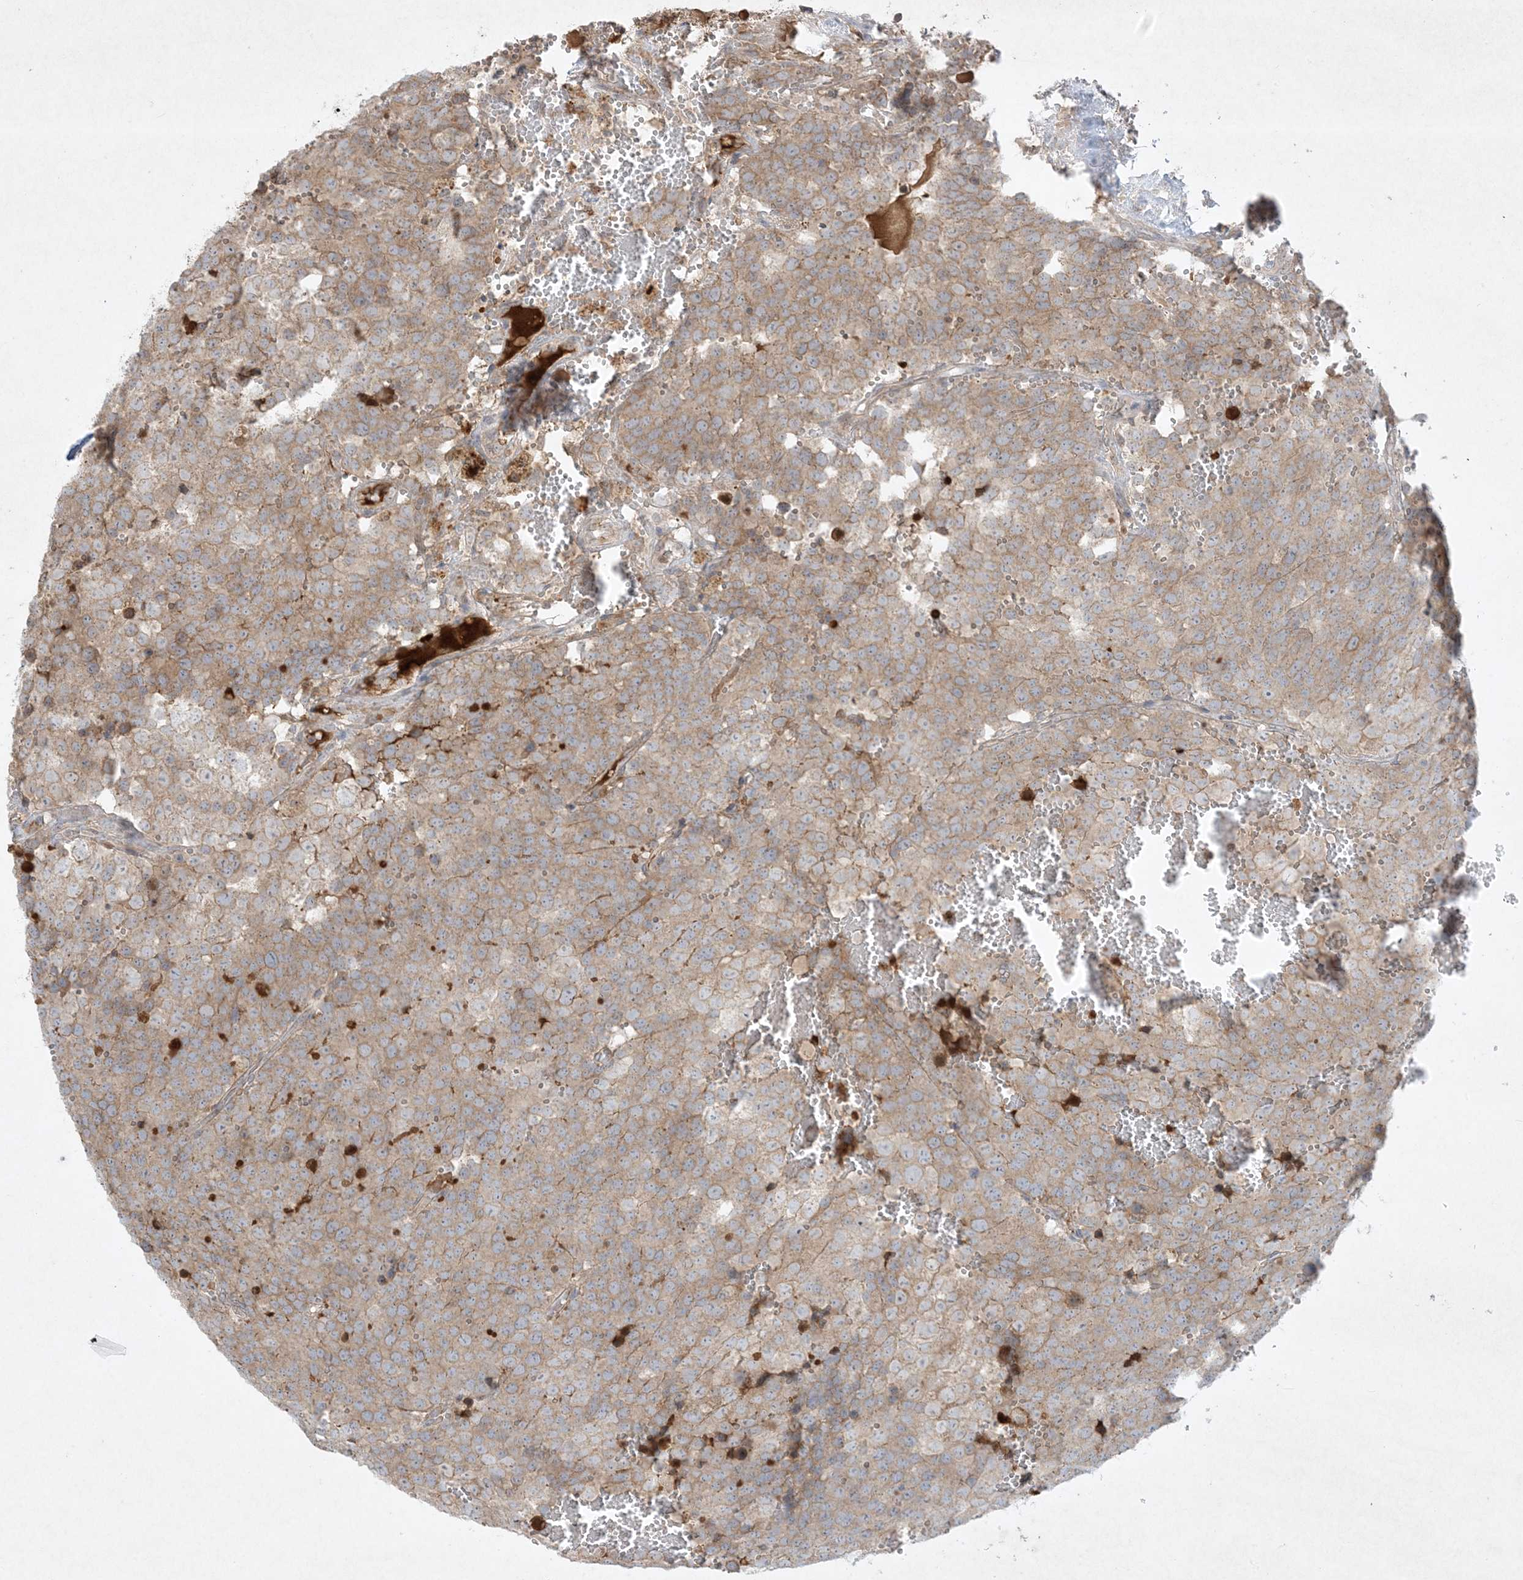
{"staining": {"intensity": "moderate", "quantity": ">75%", "location": "cytoplasmic/membranous"}, "tissue": "testis cancer", "cell_type": "Tumor cells", "image_type": "cancer", "snomed": [{"axis": "morphology", "description": "Seminoma, NOS"}, {"axis": "topography", "description": "Testis"}], "caption": "IHC micrograph of human testis cancer (seminoma) stained for a protein (brown), which exhibits medium levels of moderate cytoplasmic/membranous positivity in approximately >75% of tumor cells.", "gene": "FETUB", "patient": {"sex": "male", "age": 71}}